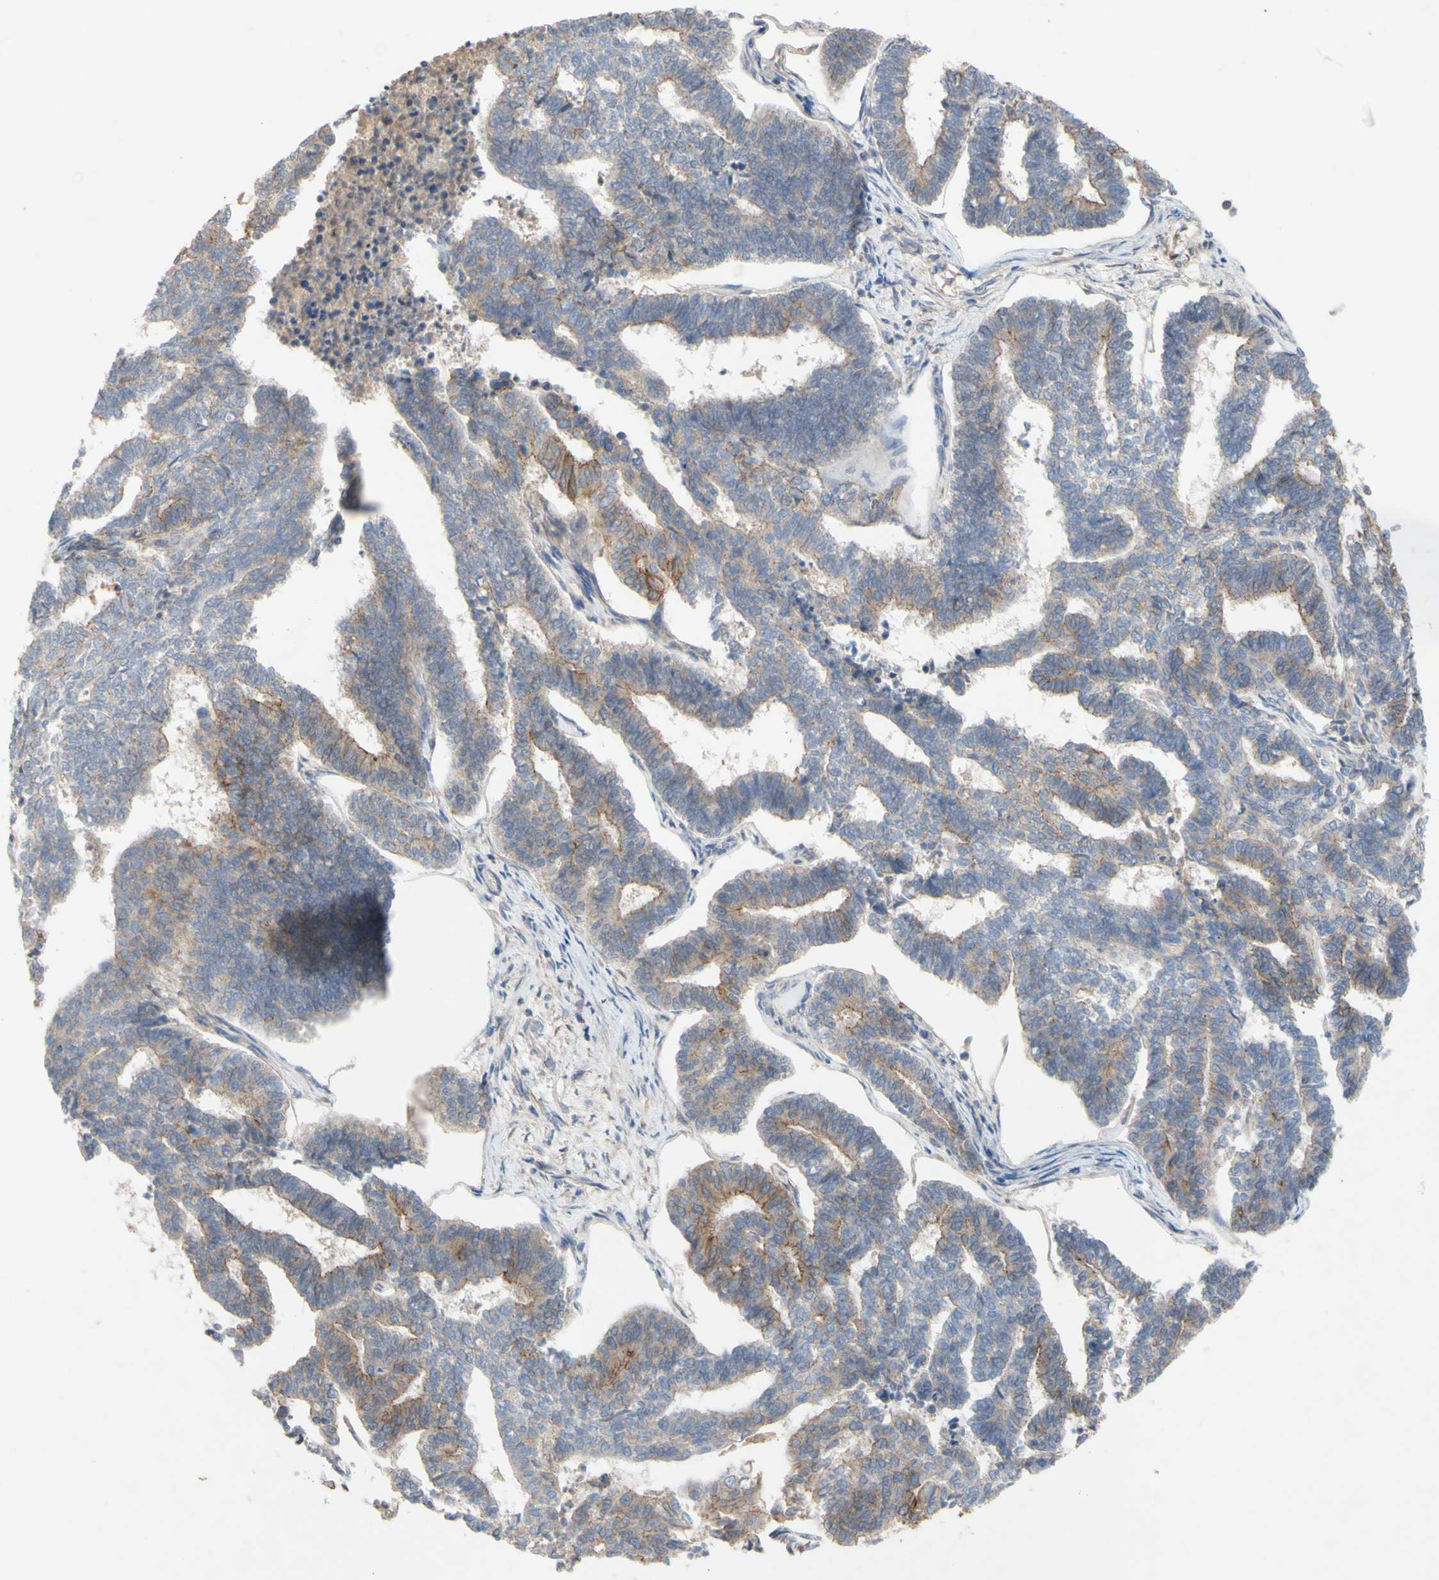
{"staining": {"intensity": "weak", "quantity": ">75%", "location": "cytoplasmic/membranous"}, "tissue": "endometrial cancer", "cell_type": "Tumor cells", "image_type": "cancer", "snomed": [{"axis": "morphology", "description": "Adenocarcinoma, NOS"}, {"axis": "topography", "description": "Endometrium"}], "caption": "IHC (DAB (3,3'-diaminobenzidine)) staining of endometrial cancer (adenocarcinoma) reveals weak cytoplasmic/membranous protein staining in approximately >75% of tumor cells. The protein is stained brown, and the nuclei are stained in blue (DAB IHC with brightfield microscopy, high magnification).", "gene": "NECTIN3", "patient": {"sex": "female", "age": 70}}